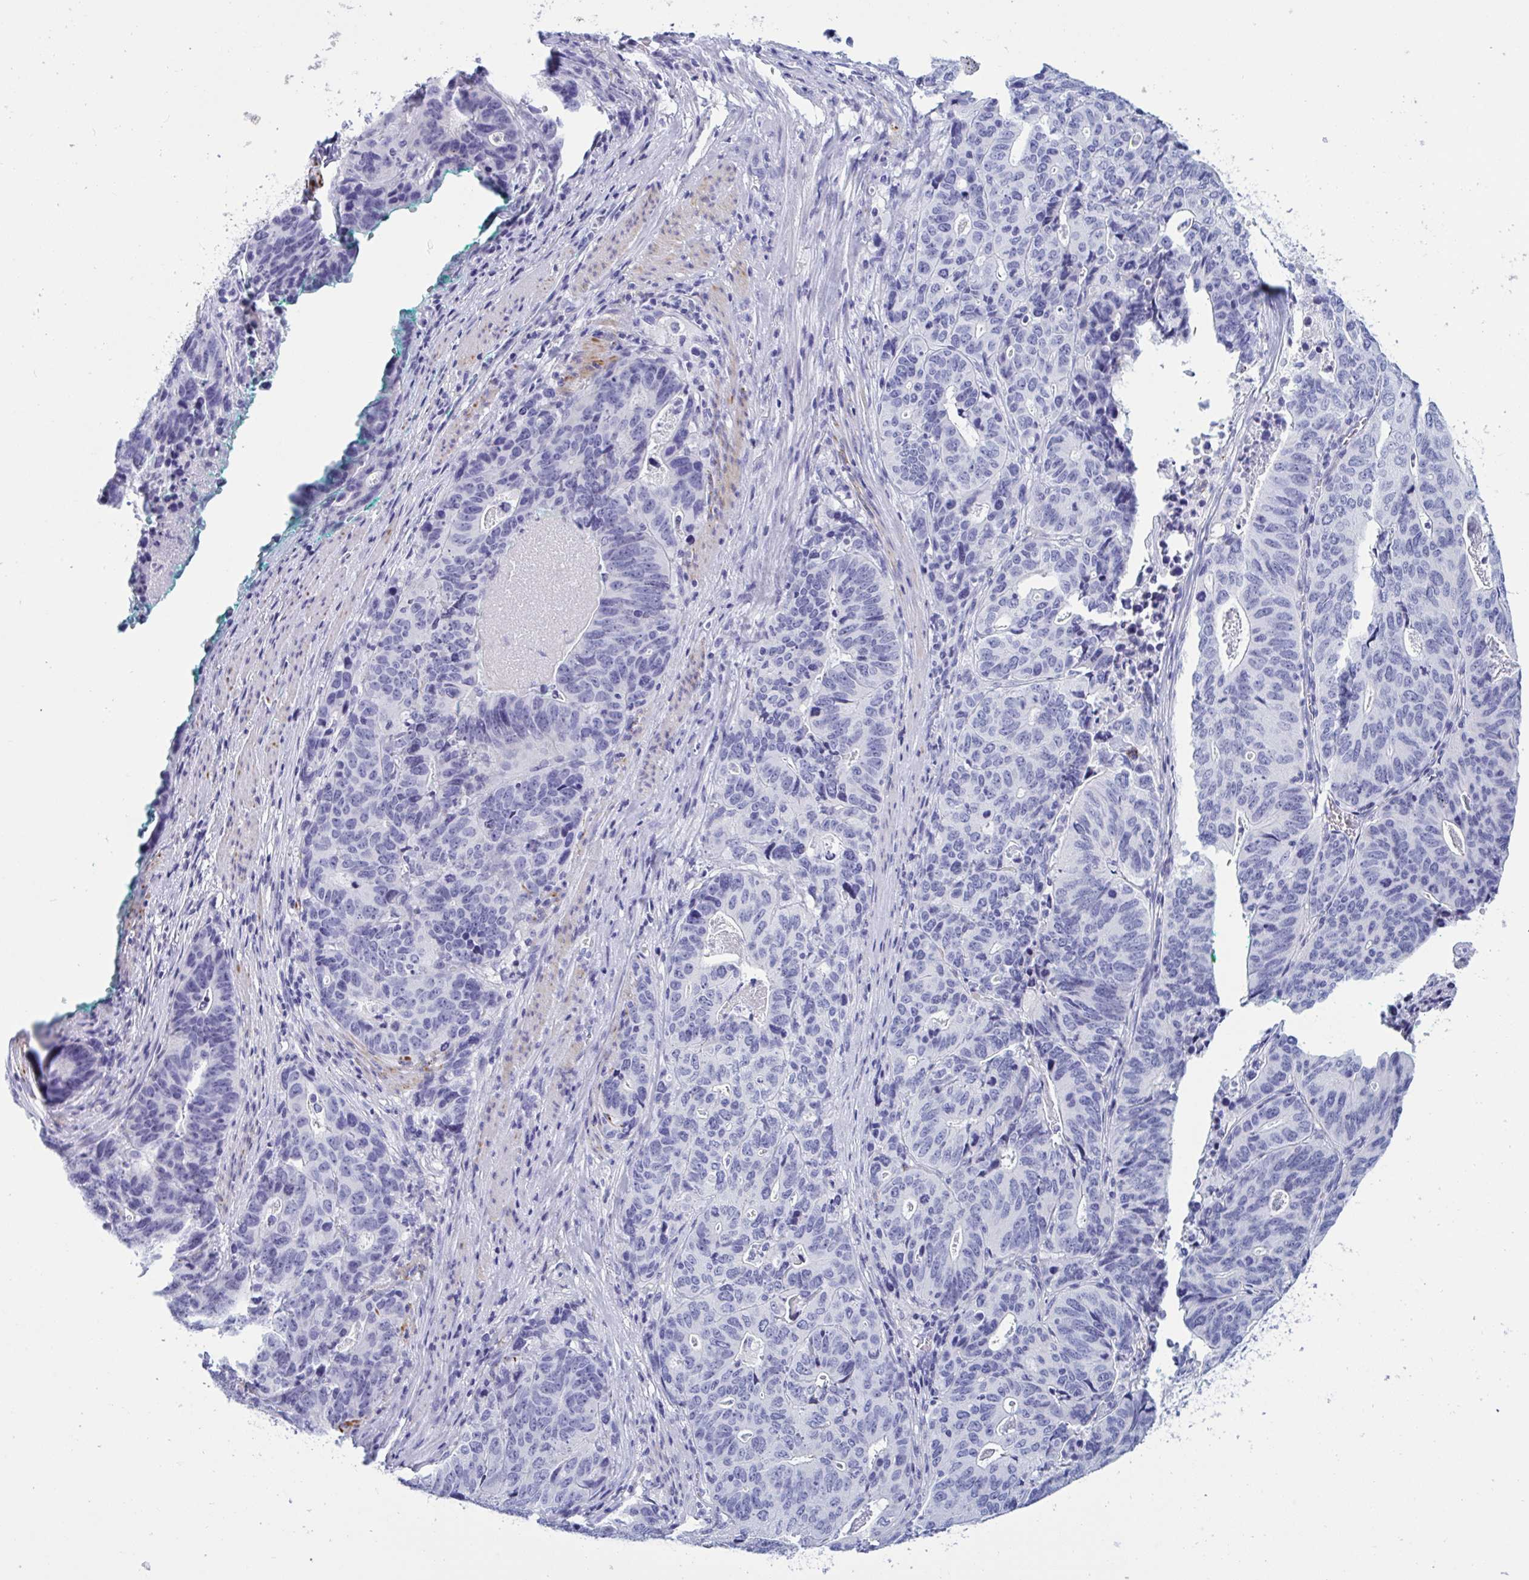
{"staining": {"intensity": "negative", "quantity": "none", "location": "none"}, "tissue": "stomach cancer", "cell_type": "Tumor cells", "image_type": "cancer", "snomed": [{"axis": "morphology", "description": "Adenocarcinoma, NOS"}, {"axis": "topography", "description": "Stomach, upper"}], "caption": "A high-resolution histopathology image shows IHC staining of stomach cancer, which exhibits no significant positivity in tumor cells.", "gene": "OXLD1", "patient": {"sex": "female", "age": 67}}